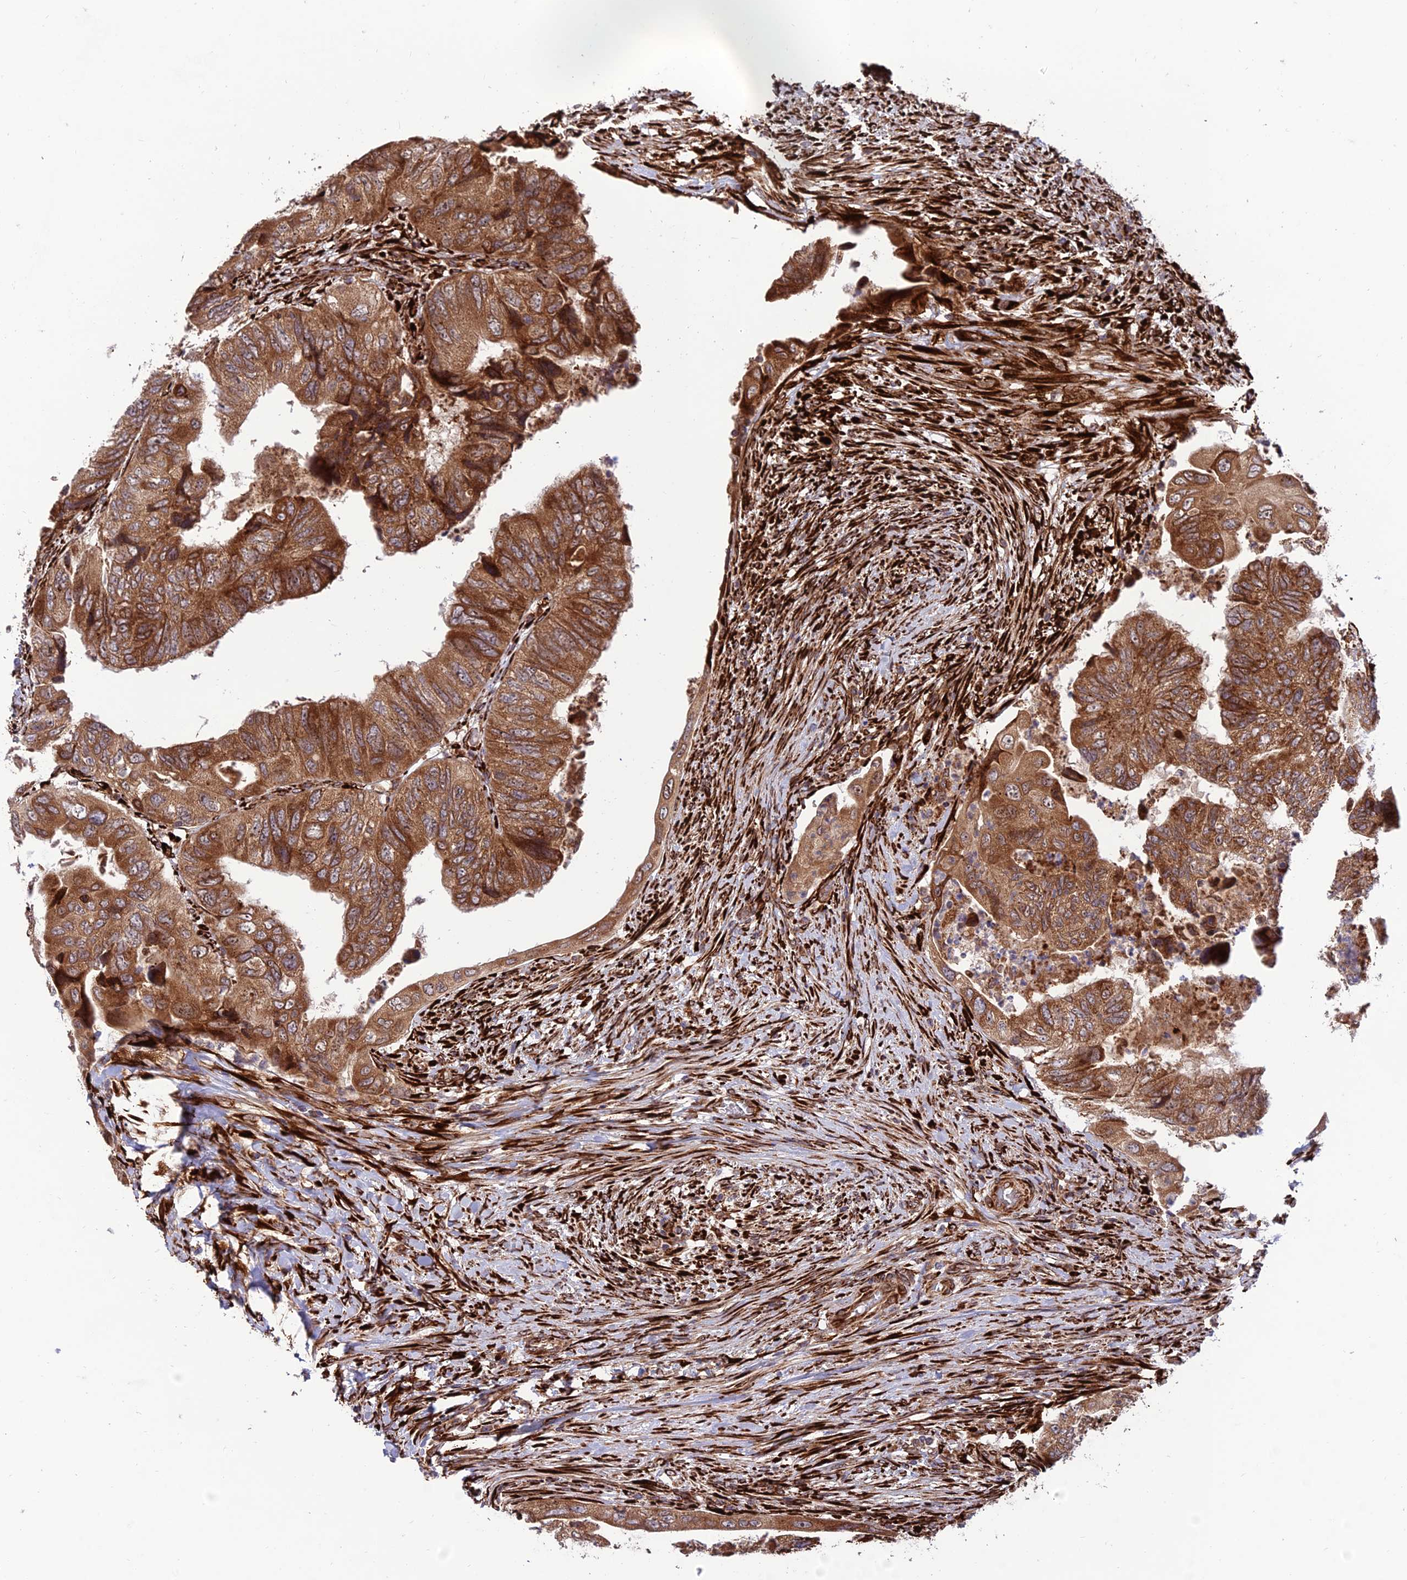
{"staining": {"intensity": "strong", "quantity": ">75%", "location": "cytoplasmic/membranous"}, "tissue": "colorectal cancer", "cell_type": "Tumor cells", "image_type": "cancer", "snomed": [{"axis": "morphology", "description": "Adenocarcinoma, NOS"}, {"axis": "topography", "description": "Rectum"}], "caption": "Immunohistochemical staining of human colorectal adenocarcinoma displays strong cytoplasmic/membranous protein expression in approximately >75% of tumor cells.", "gene": "CRTAP", "patient": {"sex": "male", "age": 63}}